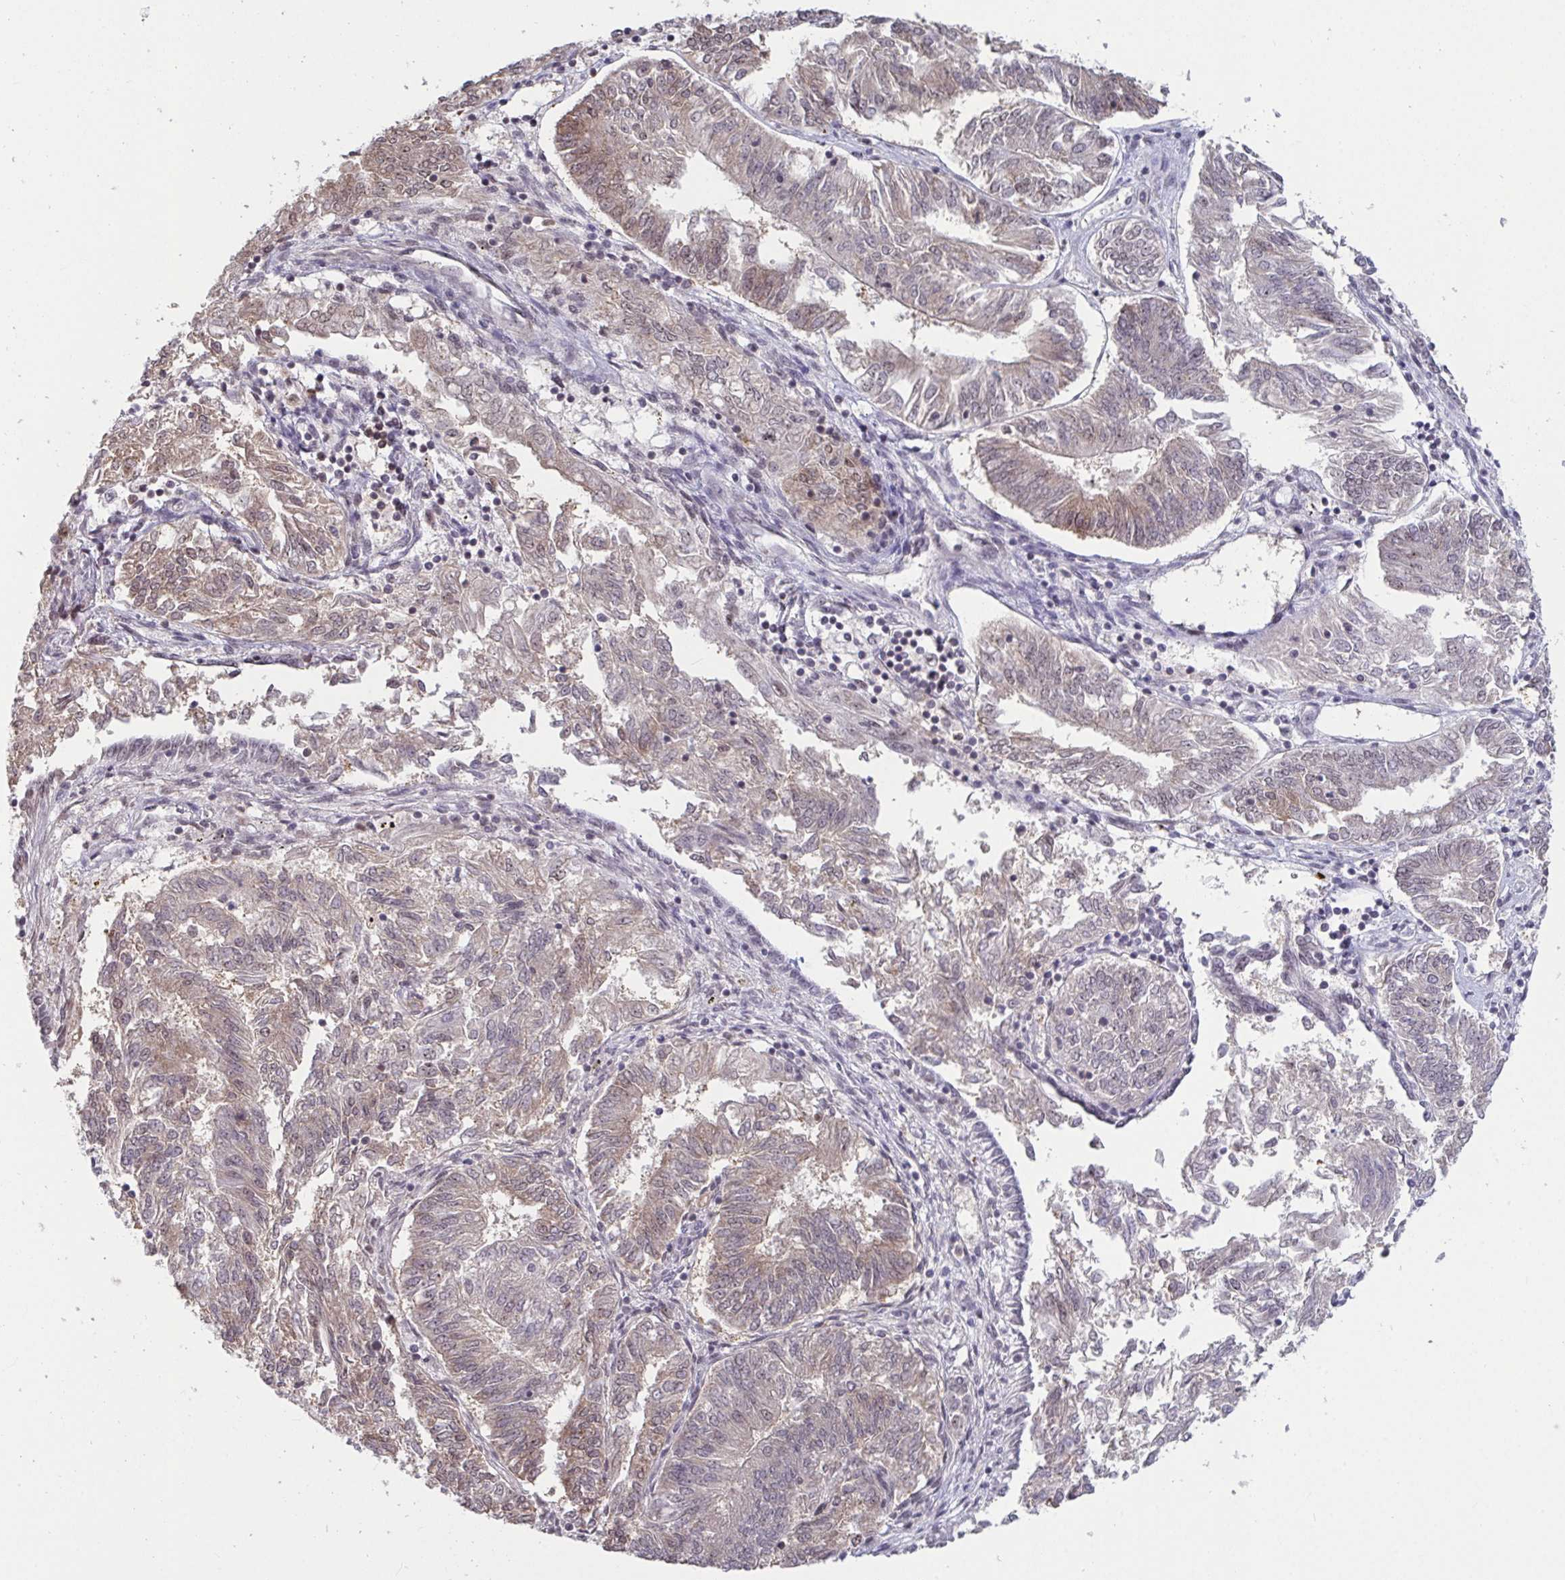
{"staining": {"intensity": "weak", "quantity": "25%-75%", "location": "cytoplasmic/membranous,nuclear"}, "tissue": "endometrial cancer", "cell_type": "Tumor cells", "image_type": "cancer", "snomed": [{"axis": "morphology", "description": "Adenocarcinoma, NOS"}, {"axis": "topography", "description": "Endometrium"}], "caption": "The immunohistochemical stain labels weak cytoplasmic/membranous and nuclear expression in tumor cells of endometrial adenocarcinoma tissue.", "gene": "SUPT16H", "patient": {"sex": "female", "age": 58}}